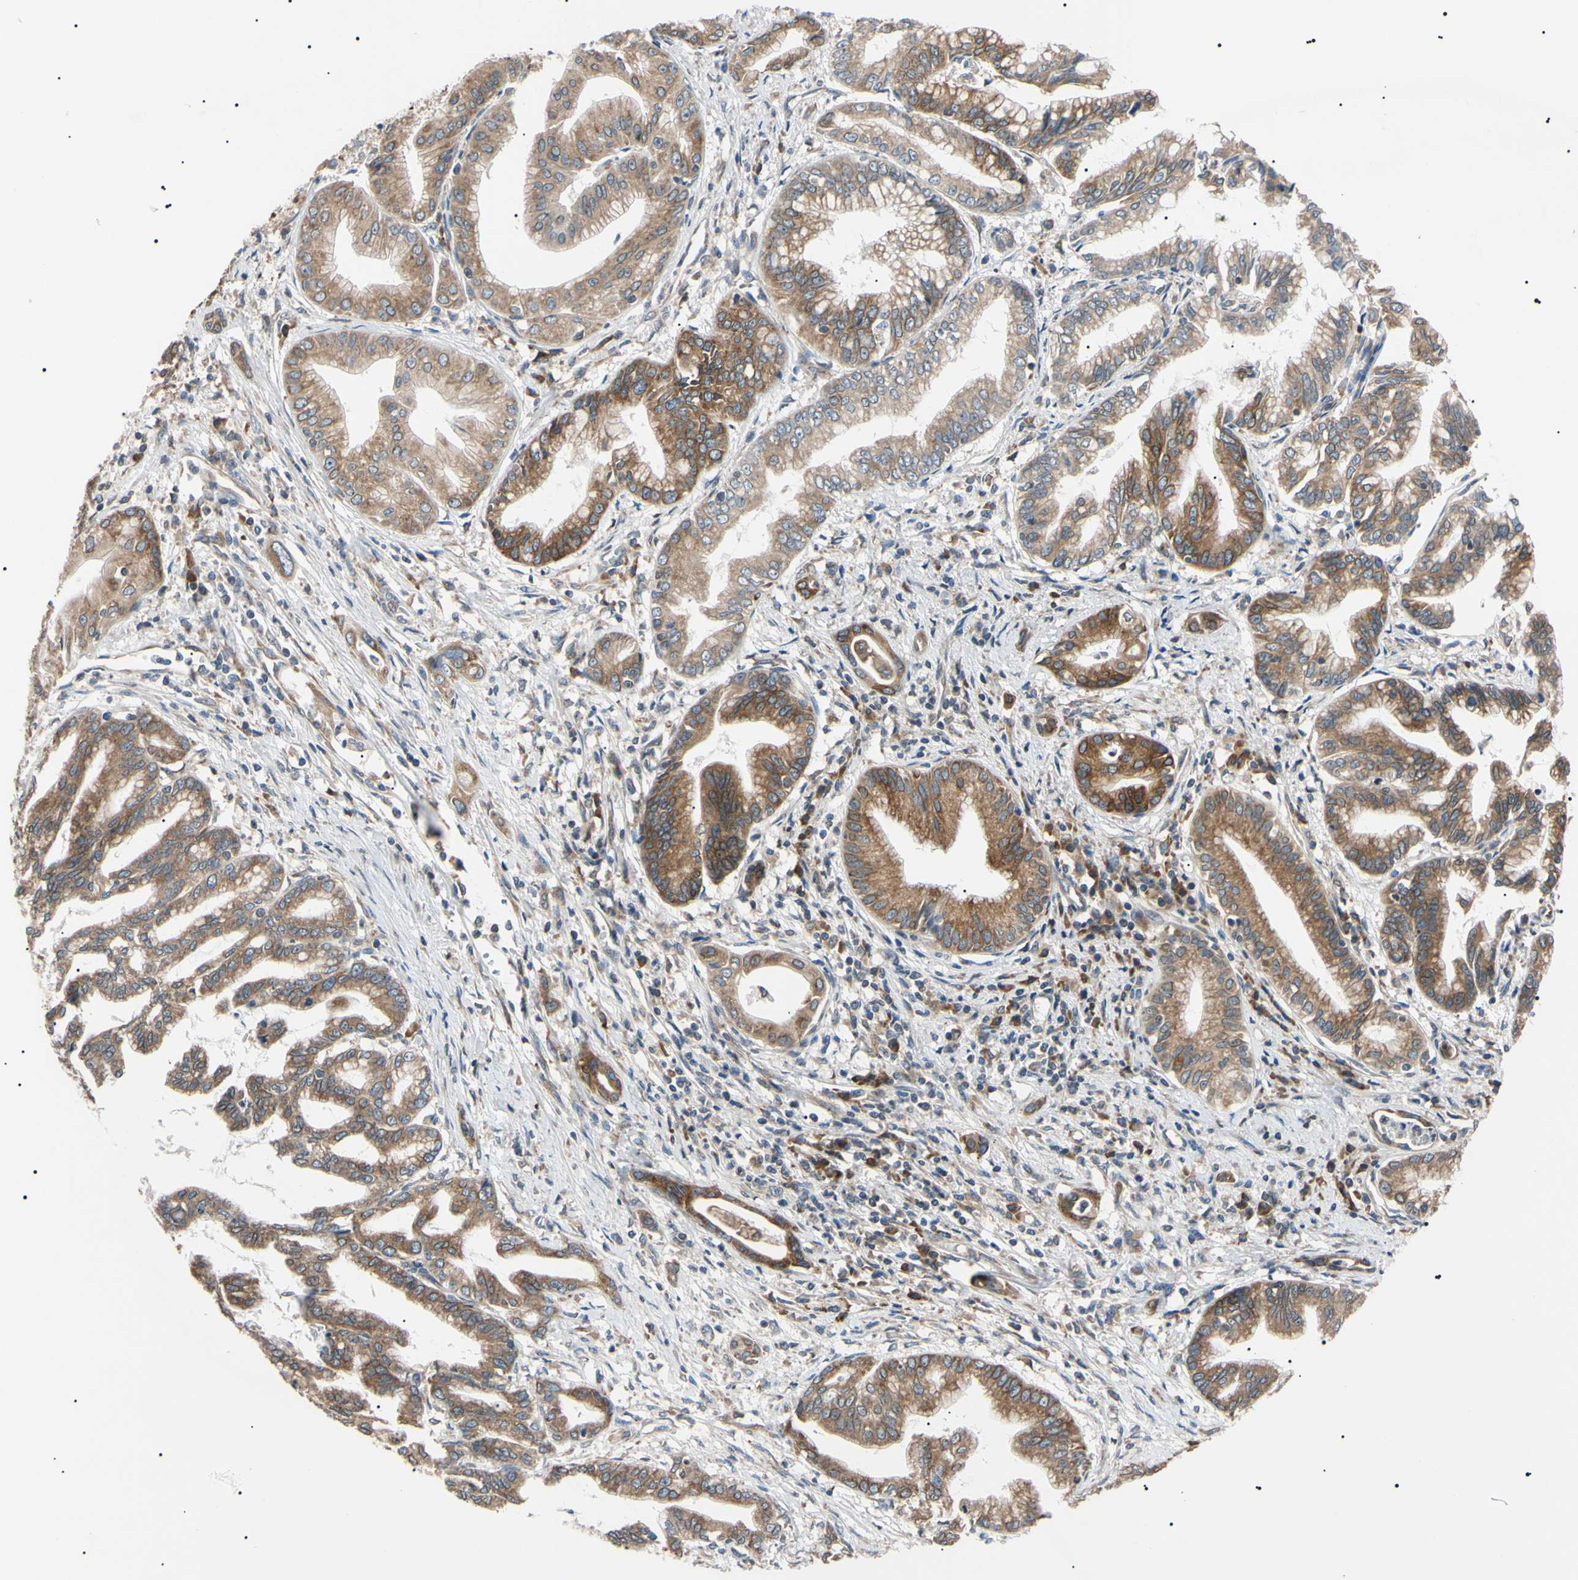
{"staining": {"intensity": "strong", "quantity": ">75%", "location": "cytoplasmic/membranous"}, "tissue": "pancreatic cancer", "cell_type": "Tumor cells", "image_type": "cancer", "snomed": [{"axis": "morphology", "description": "Adenocarcinoma, NOS"}, {"axis": "topography", "description": "Pancreas"}], "caption": "The histopathology image exhibits staining of pancreatic cancer, revealing strong cytoplasmic/membranous protein staining (brown color) within tumor cells.", "gene": "VAPA", "patient": {"sex": "female", "age": 64}}